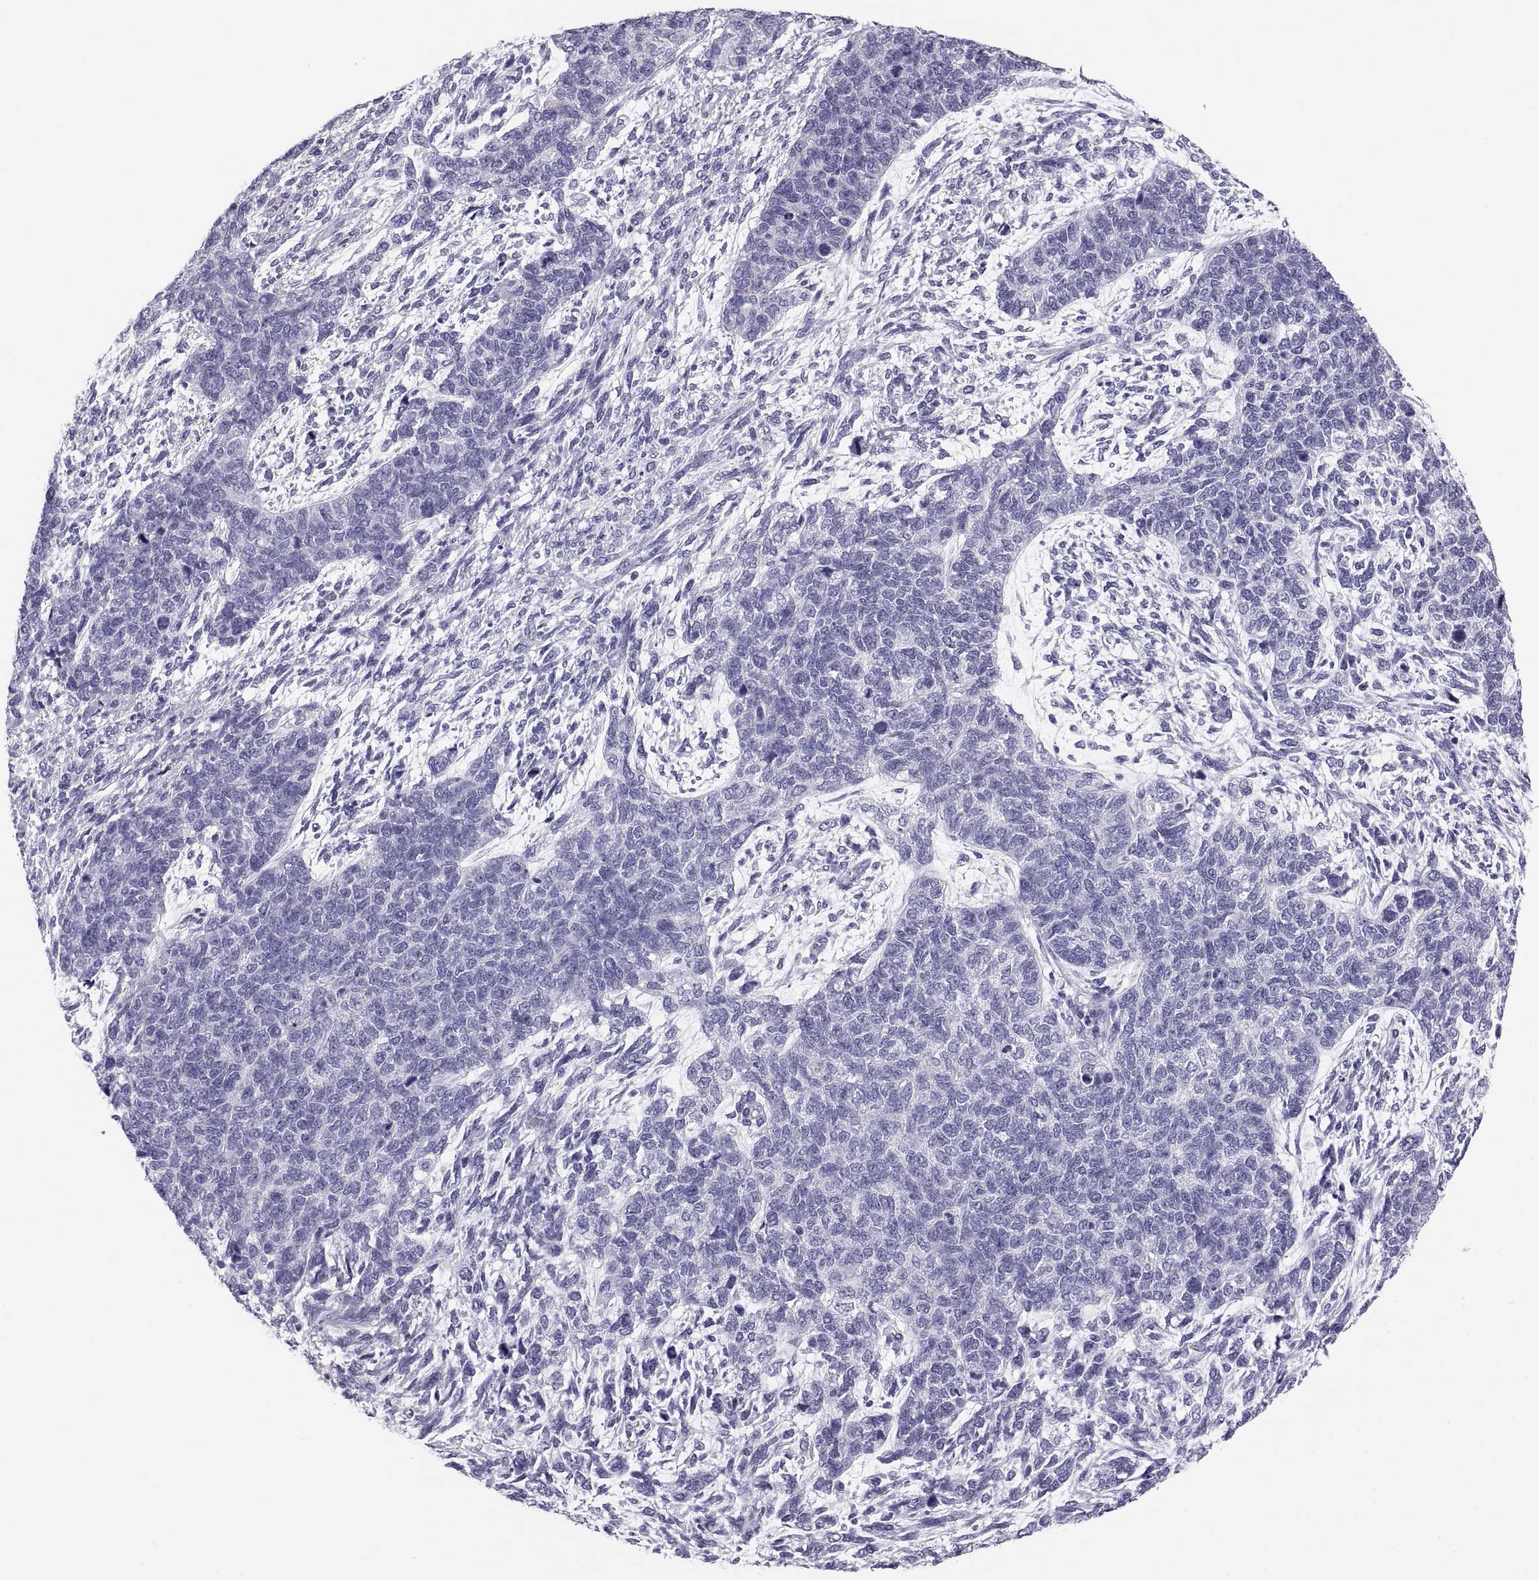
{"staining": {"intensity": "negative", "quantity": "none", "location": "none"}, "tissue": "cervical cancer", "cell_type": "Tumor cells", "image_type": "cancer", "snomed": [{"axis": "morphology", "description": "Squamous cell carcinoma, NOS"}, {"axis": "topography", "description": "Cervix"}], "caption": "A histopathology image of squamous cell carcinoma (cervical) stained for a protein reveals no brown staining in tumor cells.", "gene": "CT47A10", "patient": {"sex": "female", "age": 63}}